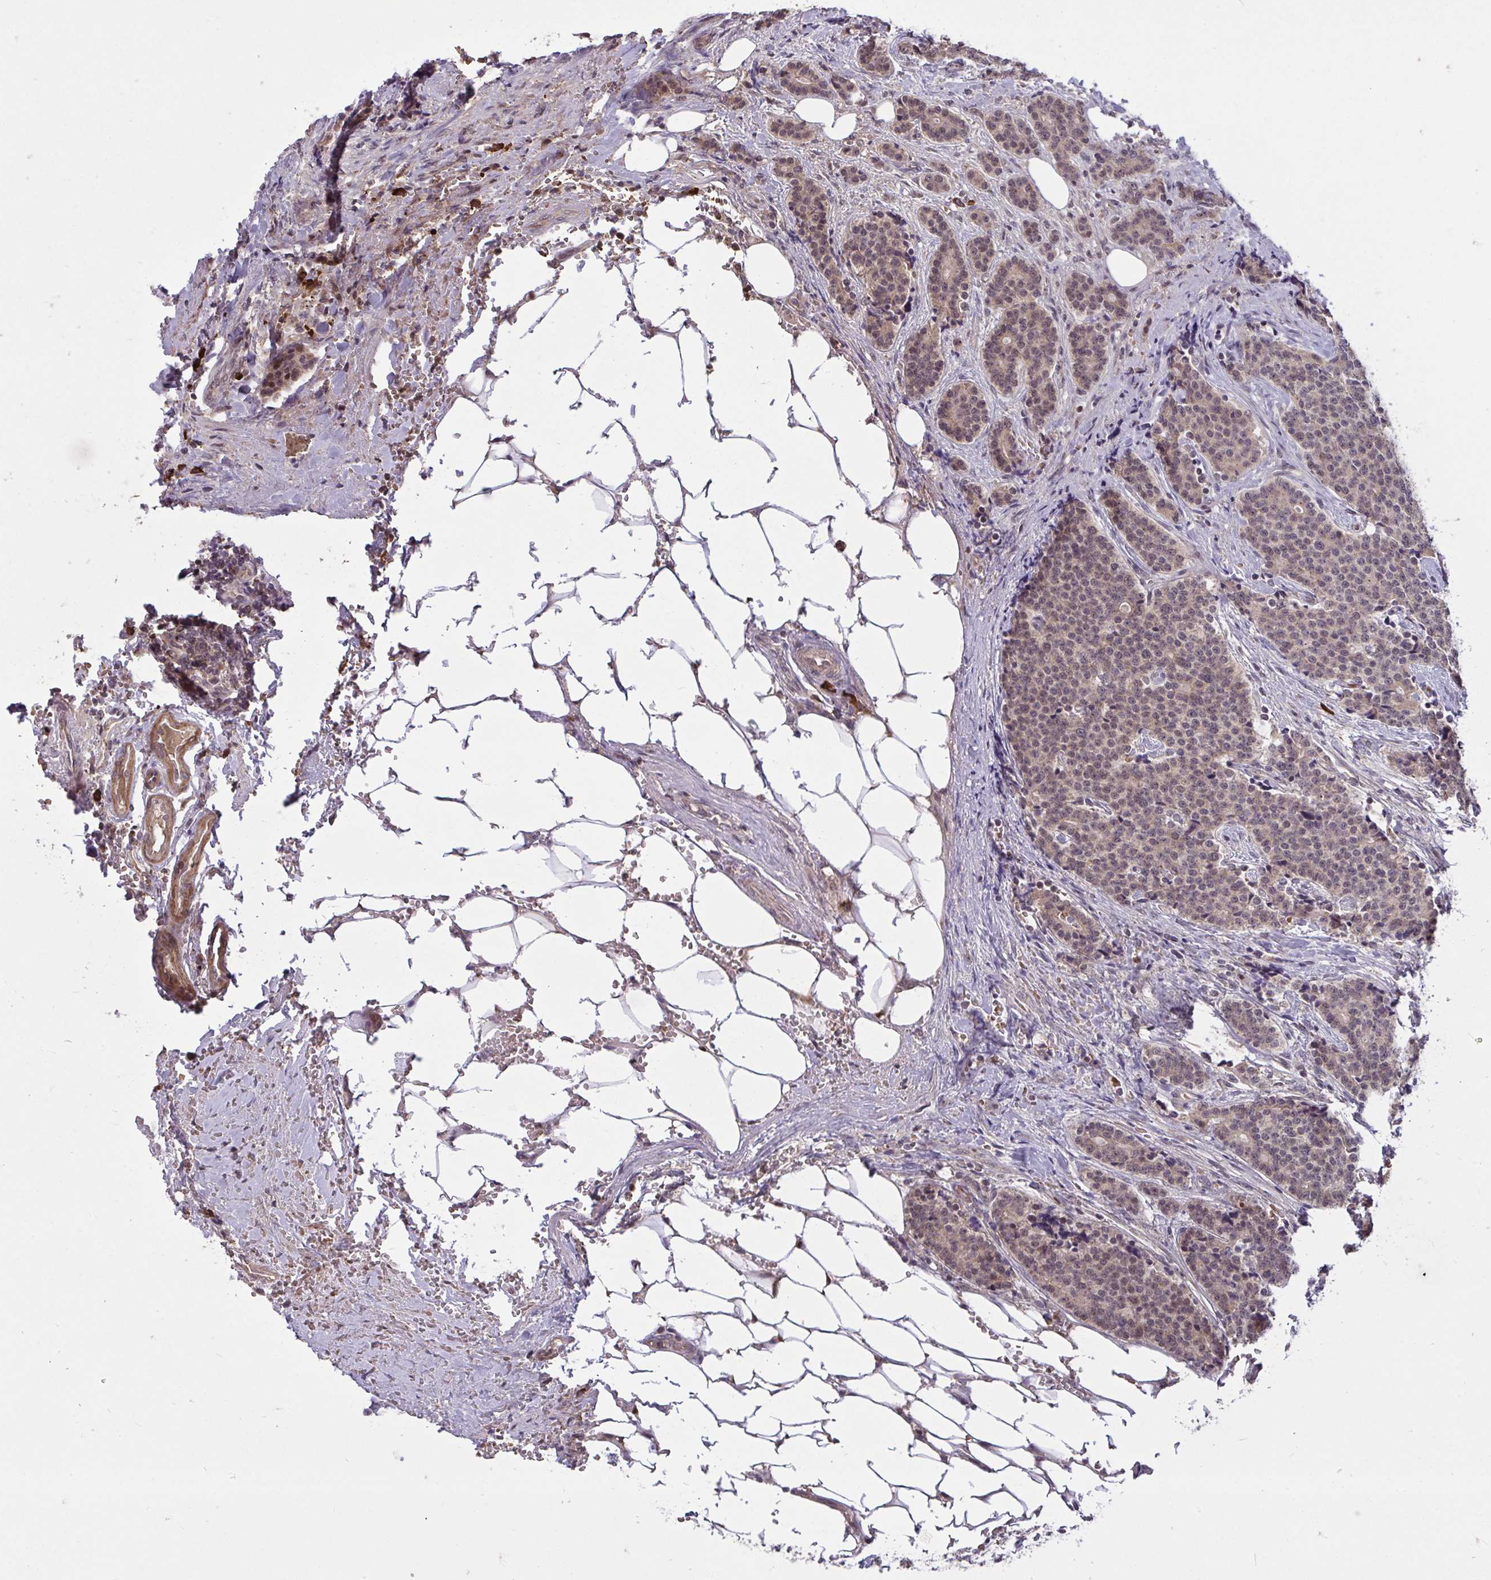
{"staining": {"intensity": "moderate", "quantity": ">75%", "location": "cytoplasmic/membranous,nuclear"}, "tissue": "carcinoid", "cell_type": "Tumor cells", "image_type": "cancer", "snomed": [{"axis": "morphology", "description": "Carcinoid, malignant, NOS"}, {"axis": "topography", "description": "Small intestine"}], "caption": "Moderate cytoplasmic/membranous and nuclear protein positivity is present in approximately >75% of tumor cells in carcinoid.", "gene": "ZSCAN9", "patient": {"sex": "female", "age": 73}}